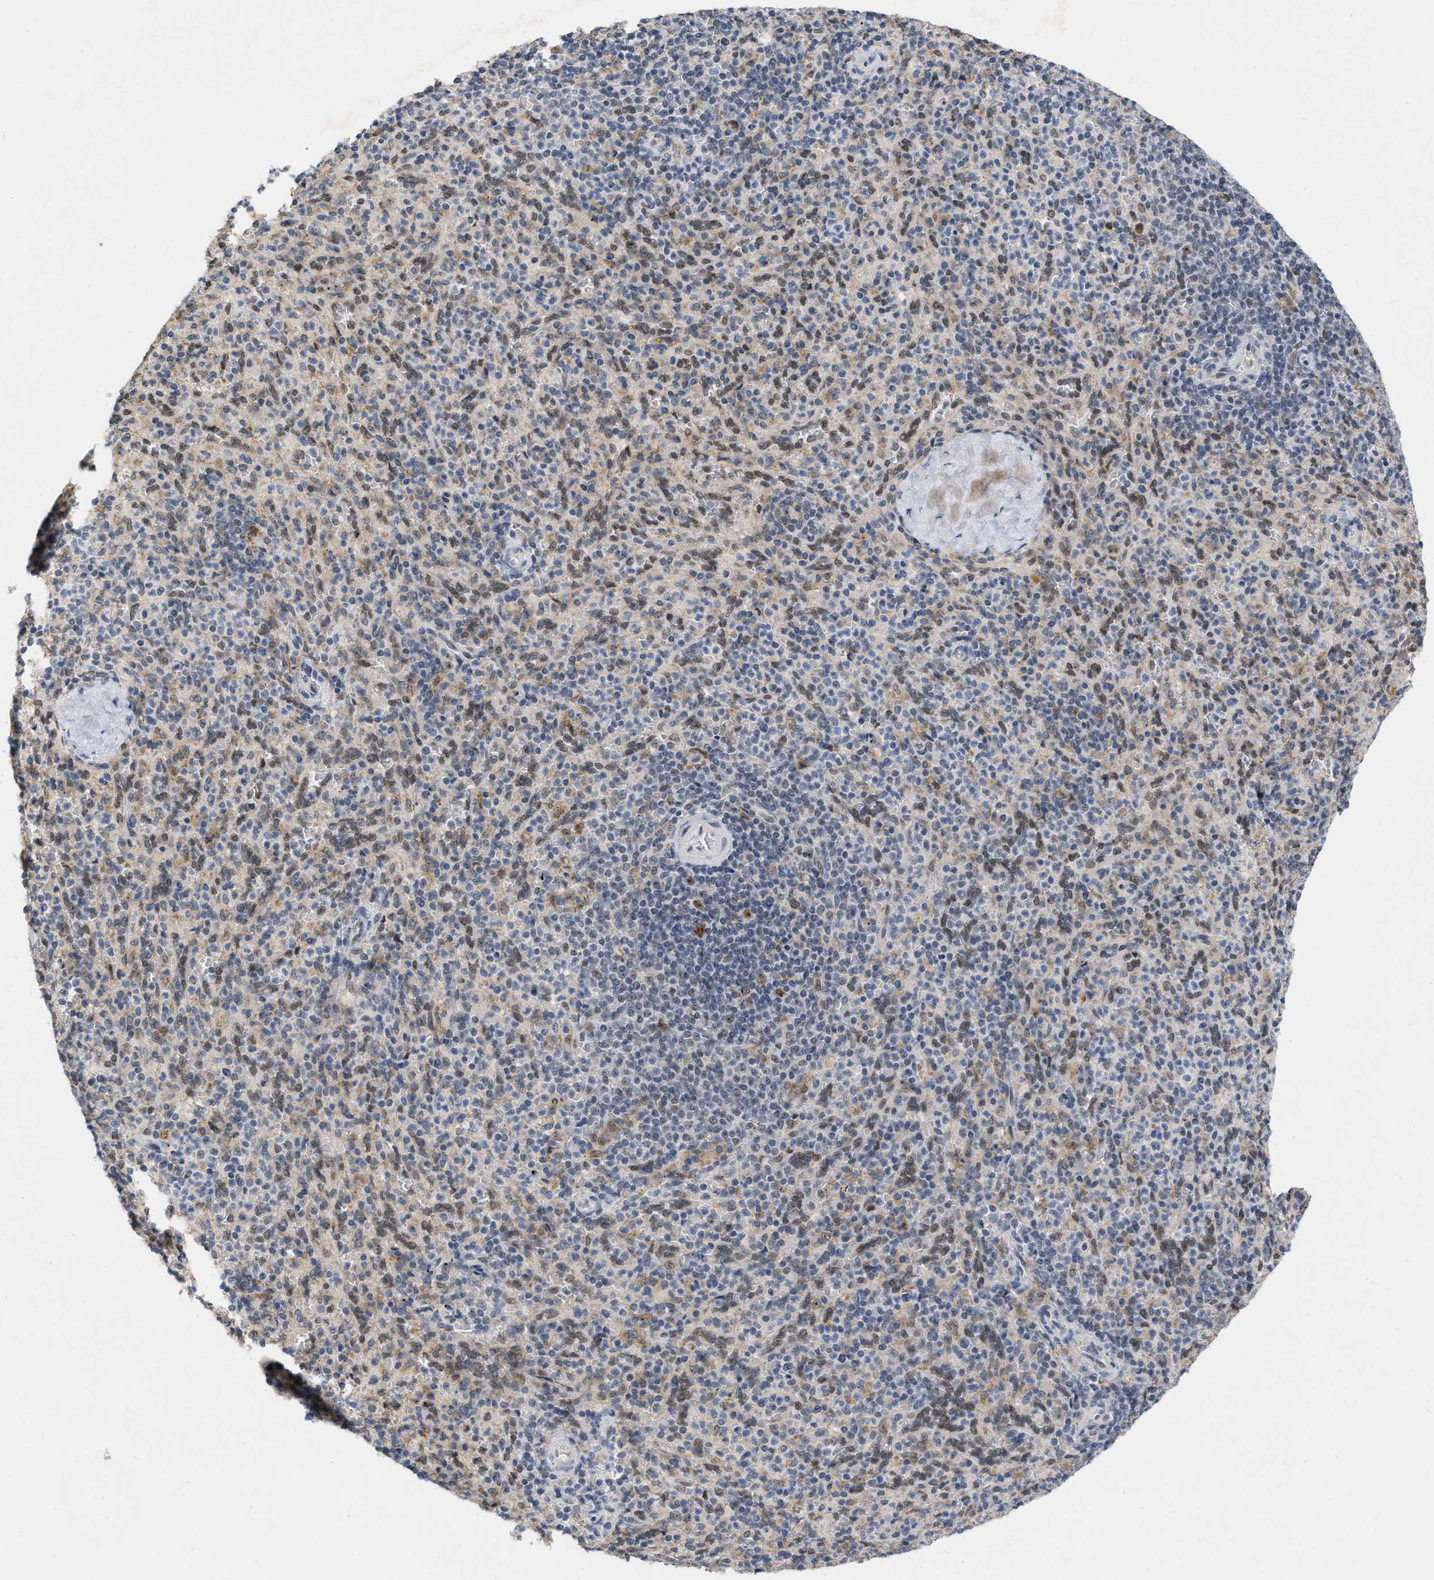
{"staining": {"intensity": "moderate", "quantity": "25%-75%", "location": "nuclear"}, "tissue": "spleen", "cell_type": "Cells in red pulp", "image_type": "normal", "snomed": [{"axis": "morphology", "description": "Normal tissue, NOS"}, {"axis": "topography", "description": "Spleen"}], "caption": "Spleen stained for a protein (brown) demonstrates moderate nuclear positive staining in approximately 25%-75% of cells in red pulp.", "gene": "ELAC2", "patient": {"sex": "male", "age": 36}}